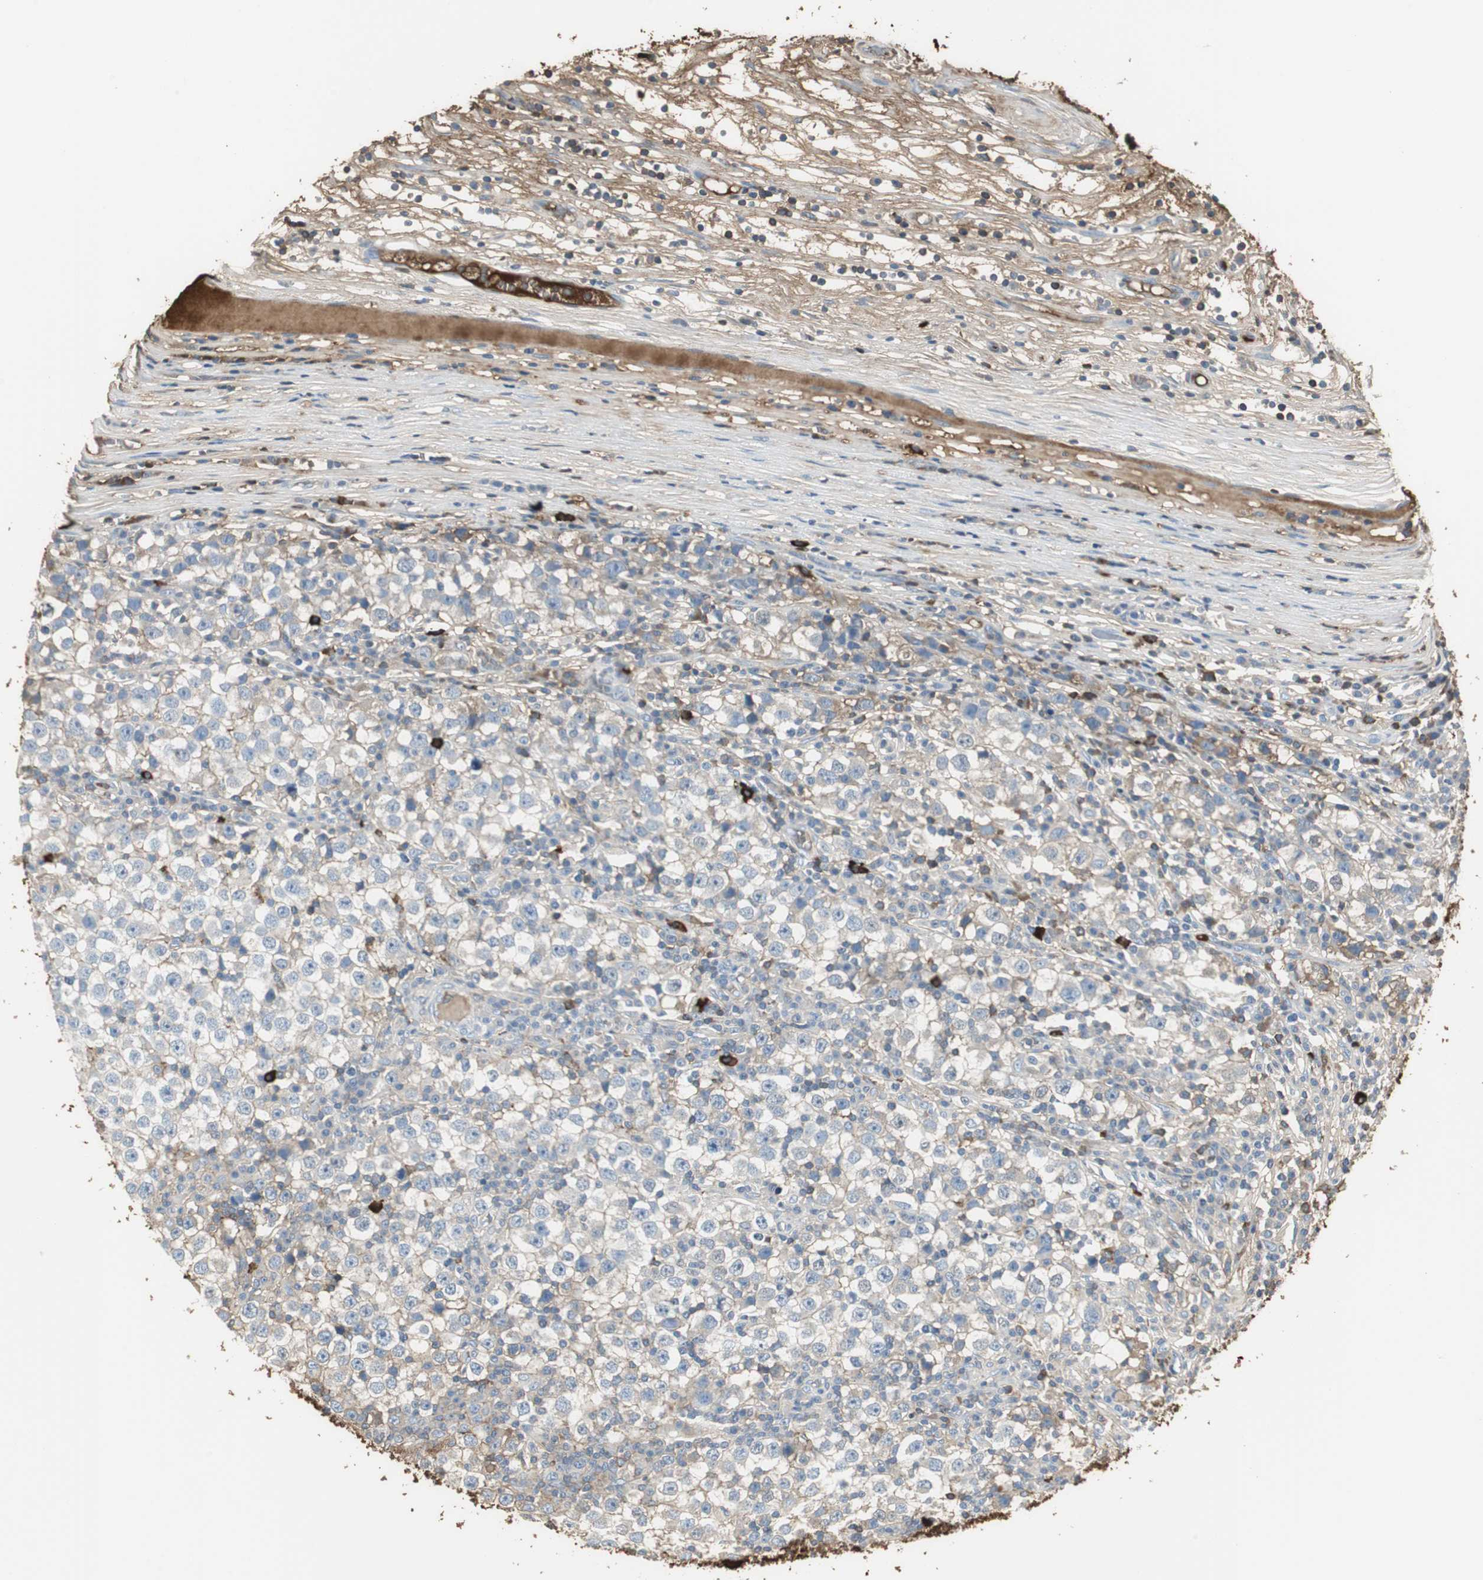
{"staining": {"intensity": "weak", "quantity": "<25%", "location": "cytoplasmic/membranous"}, "tissue": "testis cancer", "cell_type": "Tumor cells", "image_type": "cancer", "snomed": [{"axis": "morphology", "description": "Seminoma, NOS"}, {"axis": "topography", "description": "Testis"}], "caption": "A photomicrograph of seminoma (testis) stained for a protein exhibits no brown staining in tumor cells.", "gene": "IGHA1", "patient": {"sex": "male", "age": 65}}